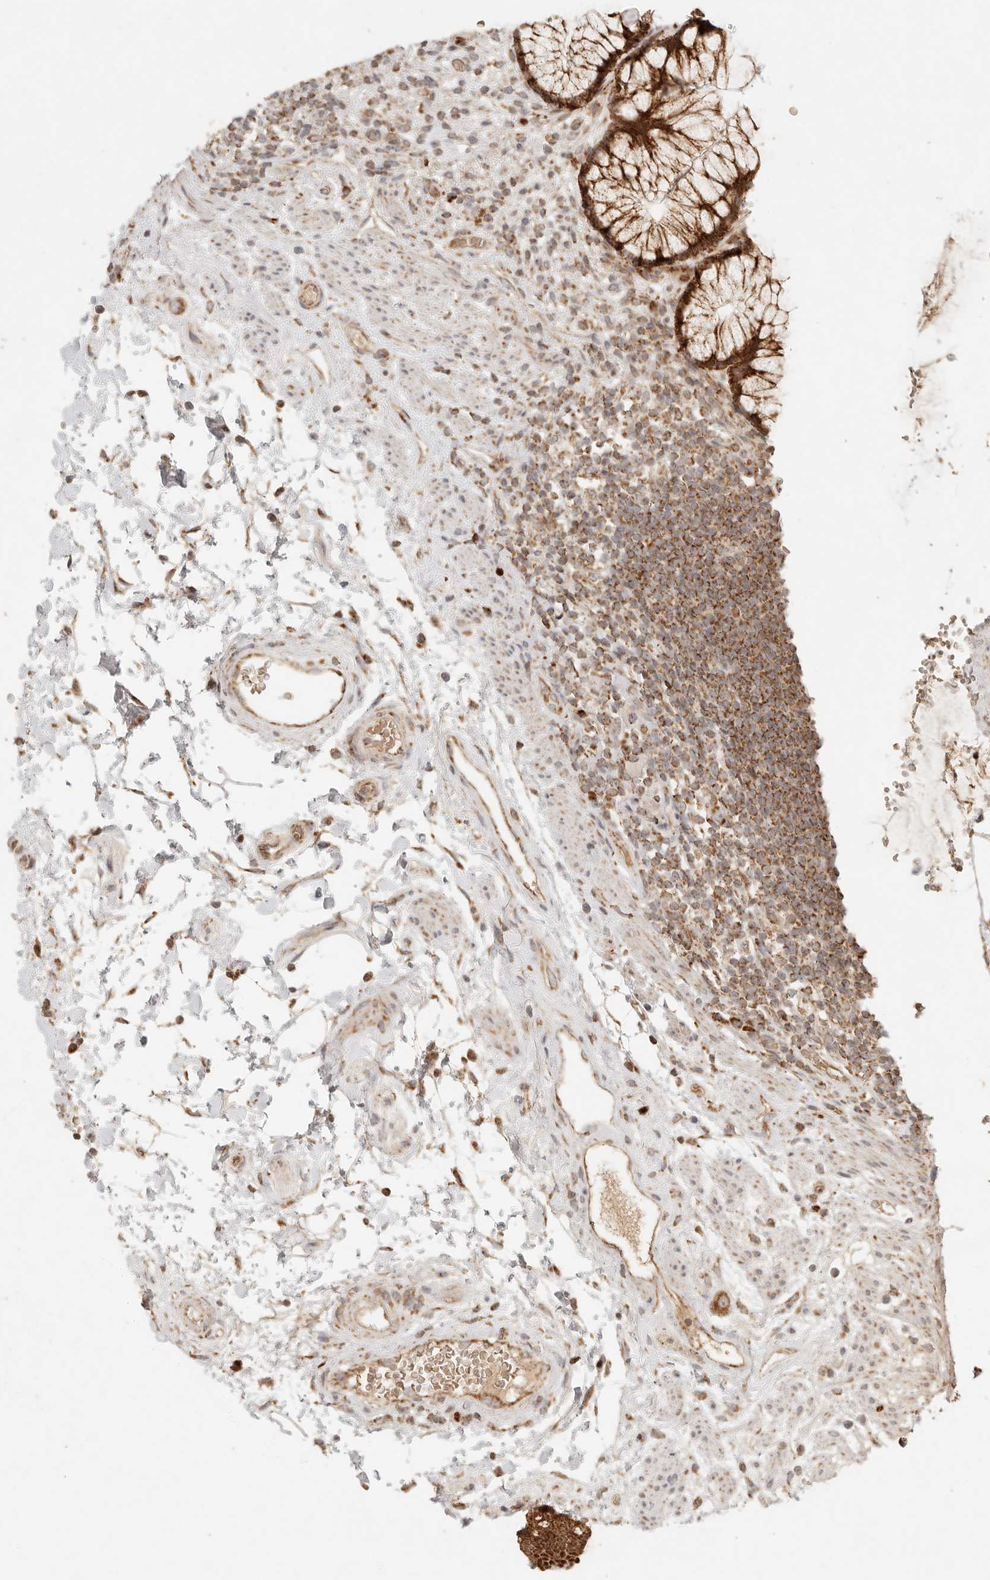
{"staining": {"intensity": "strong", "quantity": ">75%", "location": "cytoplasmic/membranous"}, "tissue": "rectum", "cell_type": "Glandular cells", "image_type": "normal", "snomed": [{"axis": "morphology", "description": "Normal tissue, NOS"}, {"axis": "topography", "description": "Rectum"}], "caption": "Rectum stained with a protein marker shows strong staining in glandular cells.", "gene": "MRPL55", "patient": {"sex": "male", "age": 51}}